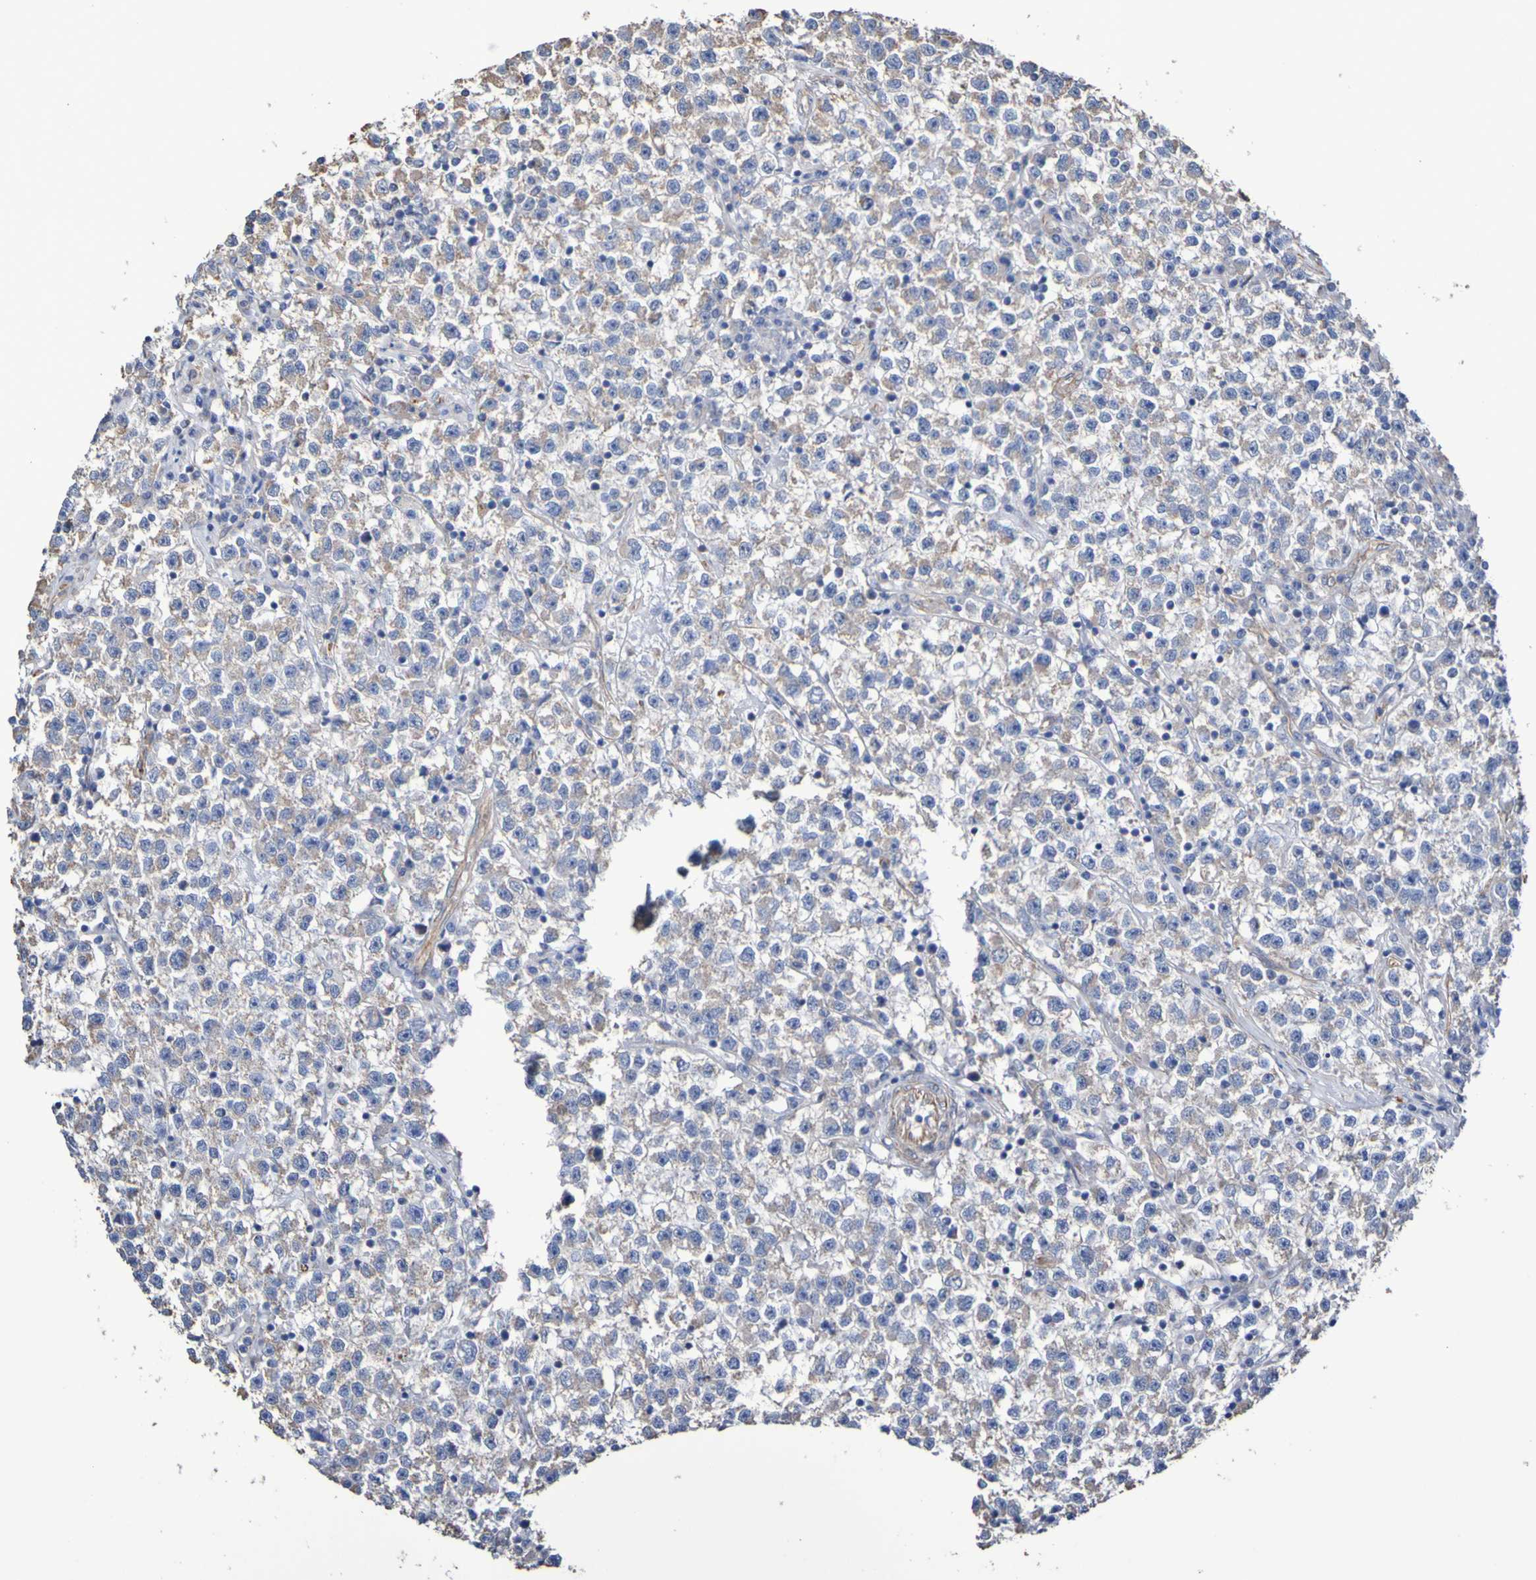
{"staining": {"intensity": "weak", "quantity": "25%-75%", "location": "cytoplasmic/membranous"}, "tissue": "testis cancer", "cell_type": "Tumor cells", "image_type": "cancer", "snomed": [{"axis": "morphology", "description": "Seminoma, NOS"}, {"axis": "topography", "description": "Testis"}], "caption": "Immunohistochemical staining of testis seminoma shows weak cytoplasmic/membranous protein positivity in about 25%-75% of tumor cells.", "gene": "ELMOD3", "patient": {"sex": "male", "age": 22}}